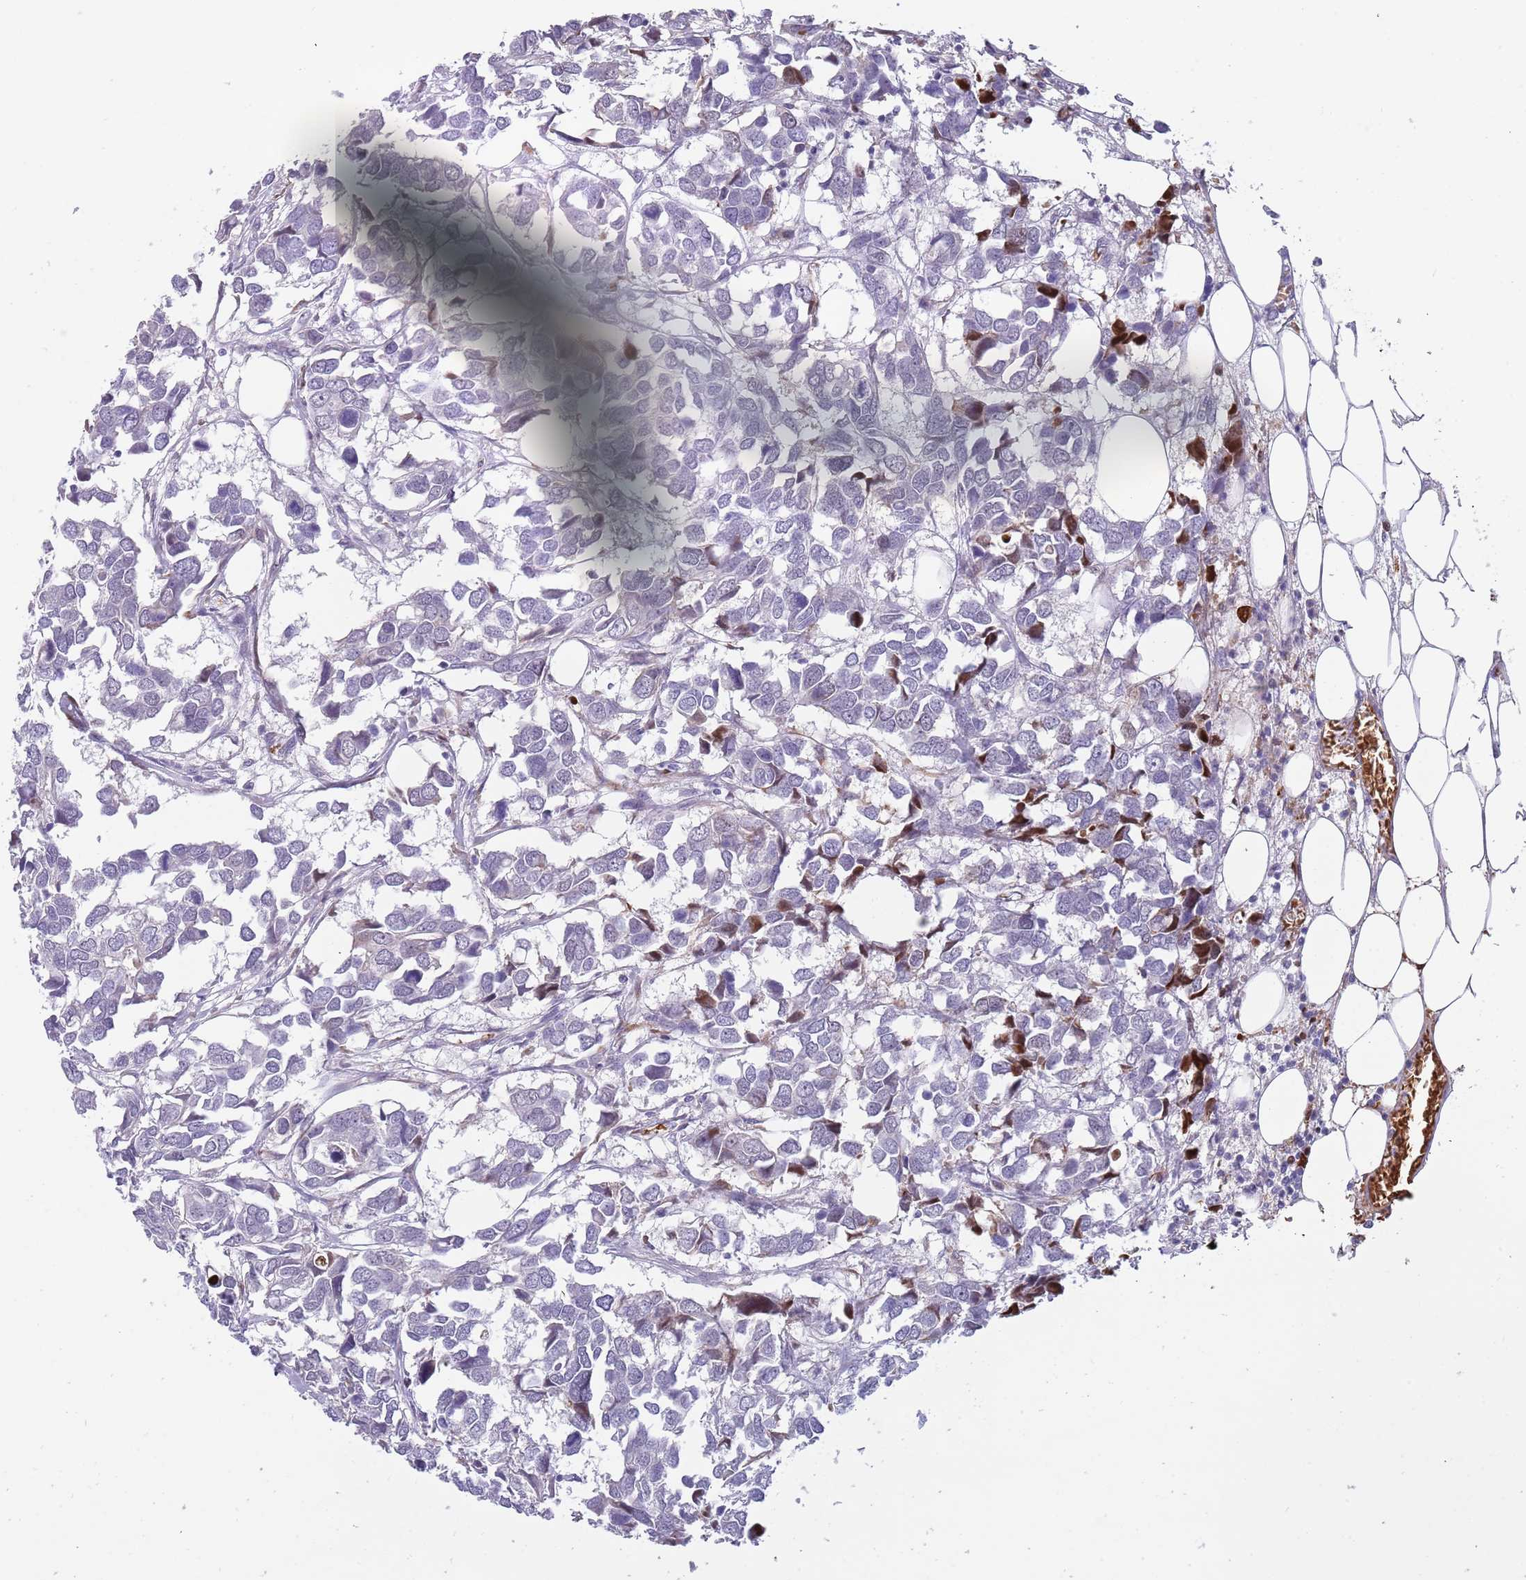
{"staining": {"intensity": "negative", "quantity": "none", "location": "none"}, "tissue": "breast cancer", "cell_type": "Tumor cells", "image_type": "cancer", "snomed": [{"axis": "morphology", "description": "Duct carcinoma"}, {"axis": "topography", "description": "Breast"}], "caption": "A high-resolution histopathology image shows immunohistochemistry staining of breast intraductal carcinoma, which shows no significant expression in tumor cells.", "gene": "LYPD6B", "patient": {"sex": "female", "age": 83}}